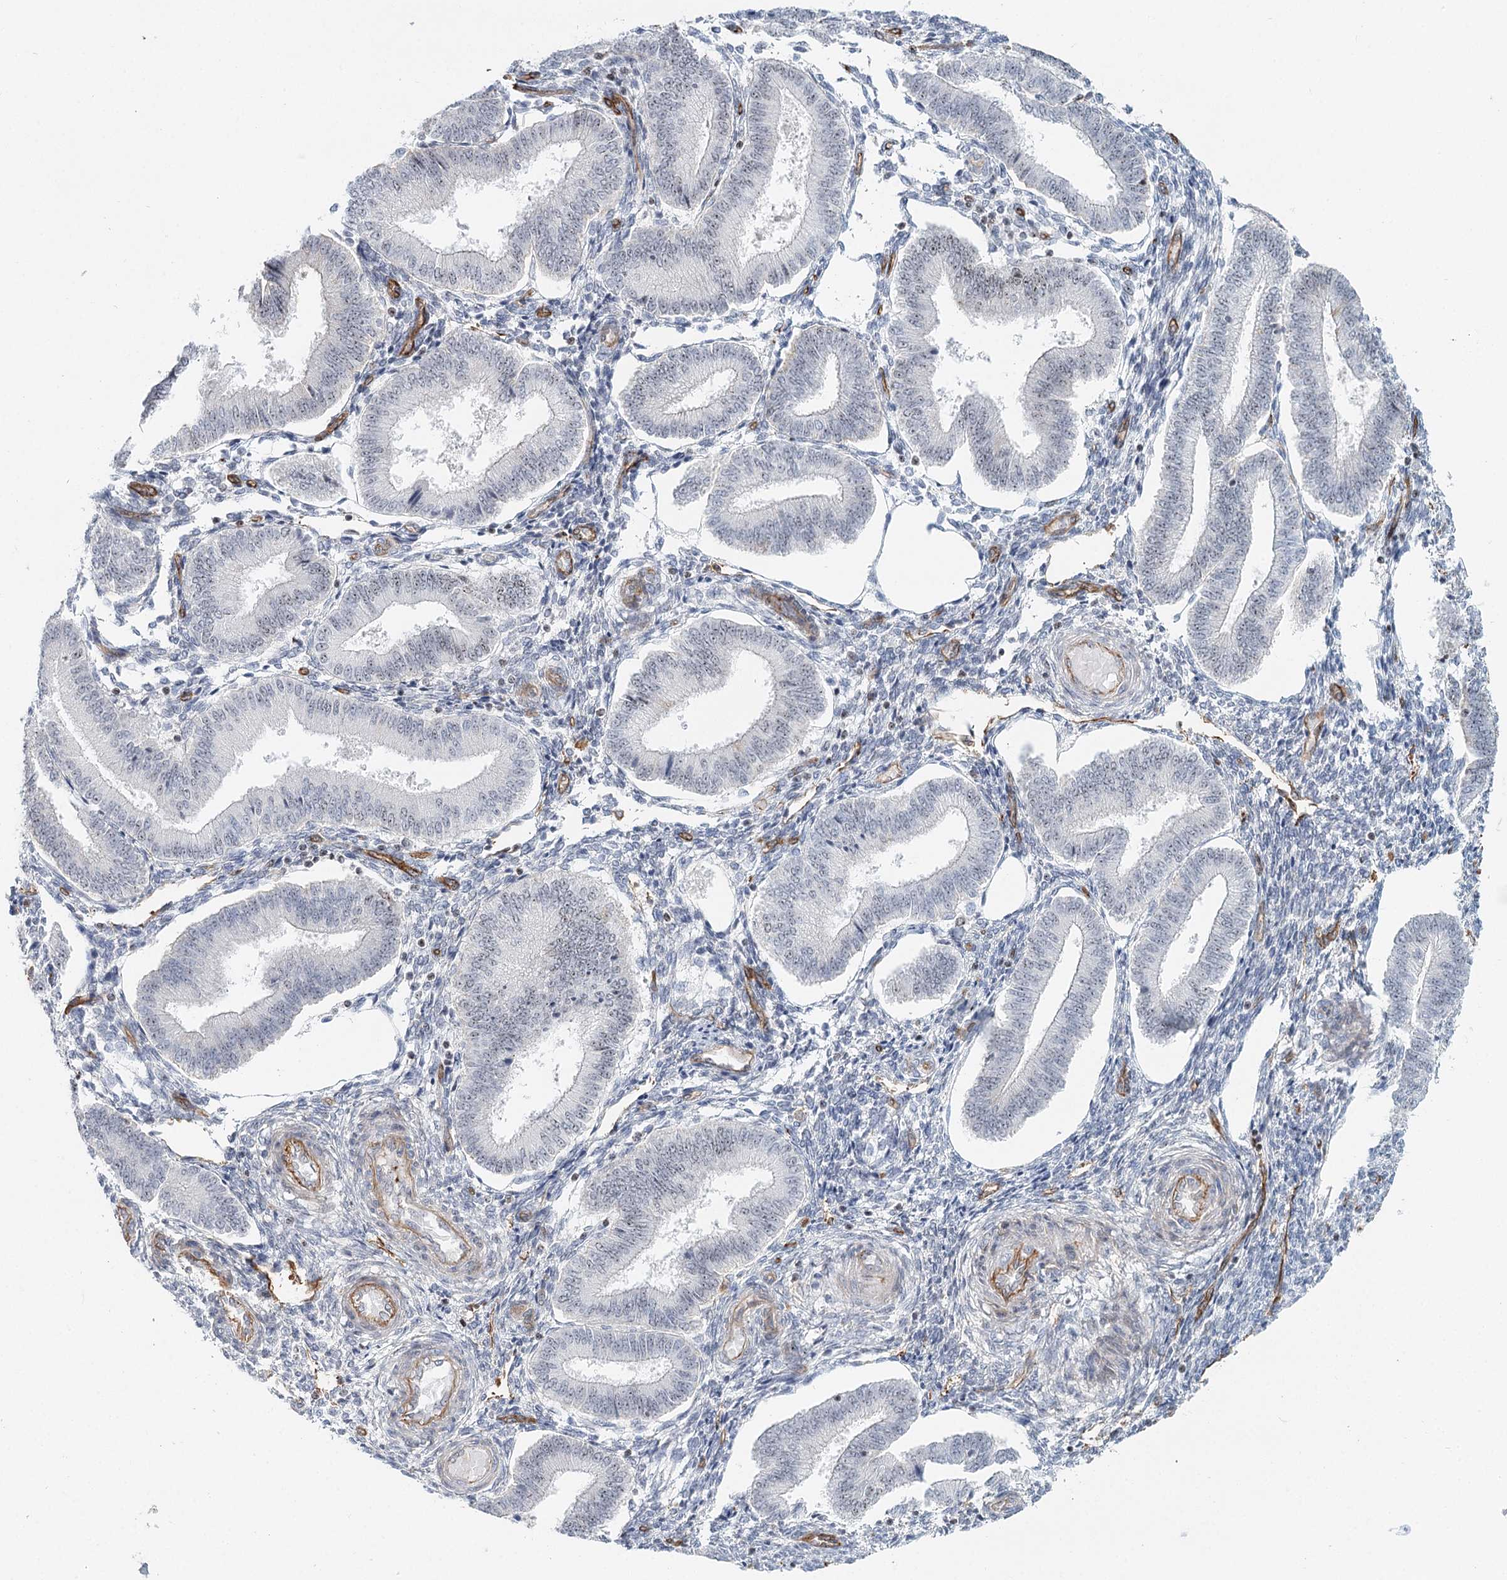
{"staining": {"intensity": "negative", "quantity": "none", "location": "none"}, "tissue": "endometrium", "cell_type": "Cells in endometrial stroma", "image_type": "normal", "snomed": [{"axis": "morphology", "description": "Normal tissue, NOS"}, {"axis": "topography", "description": "Endometrium"}], "caption": "This is an immunohistochemistry (IHC) image of unremarkable human endometrium. There is no staining in cells in endometrial stroma.", "gene": "ZFYVE28", "patient": {"sex": "female", "age": 39}}